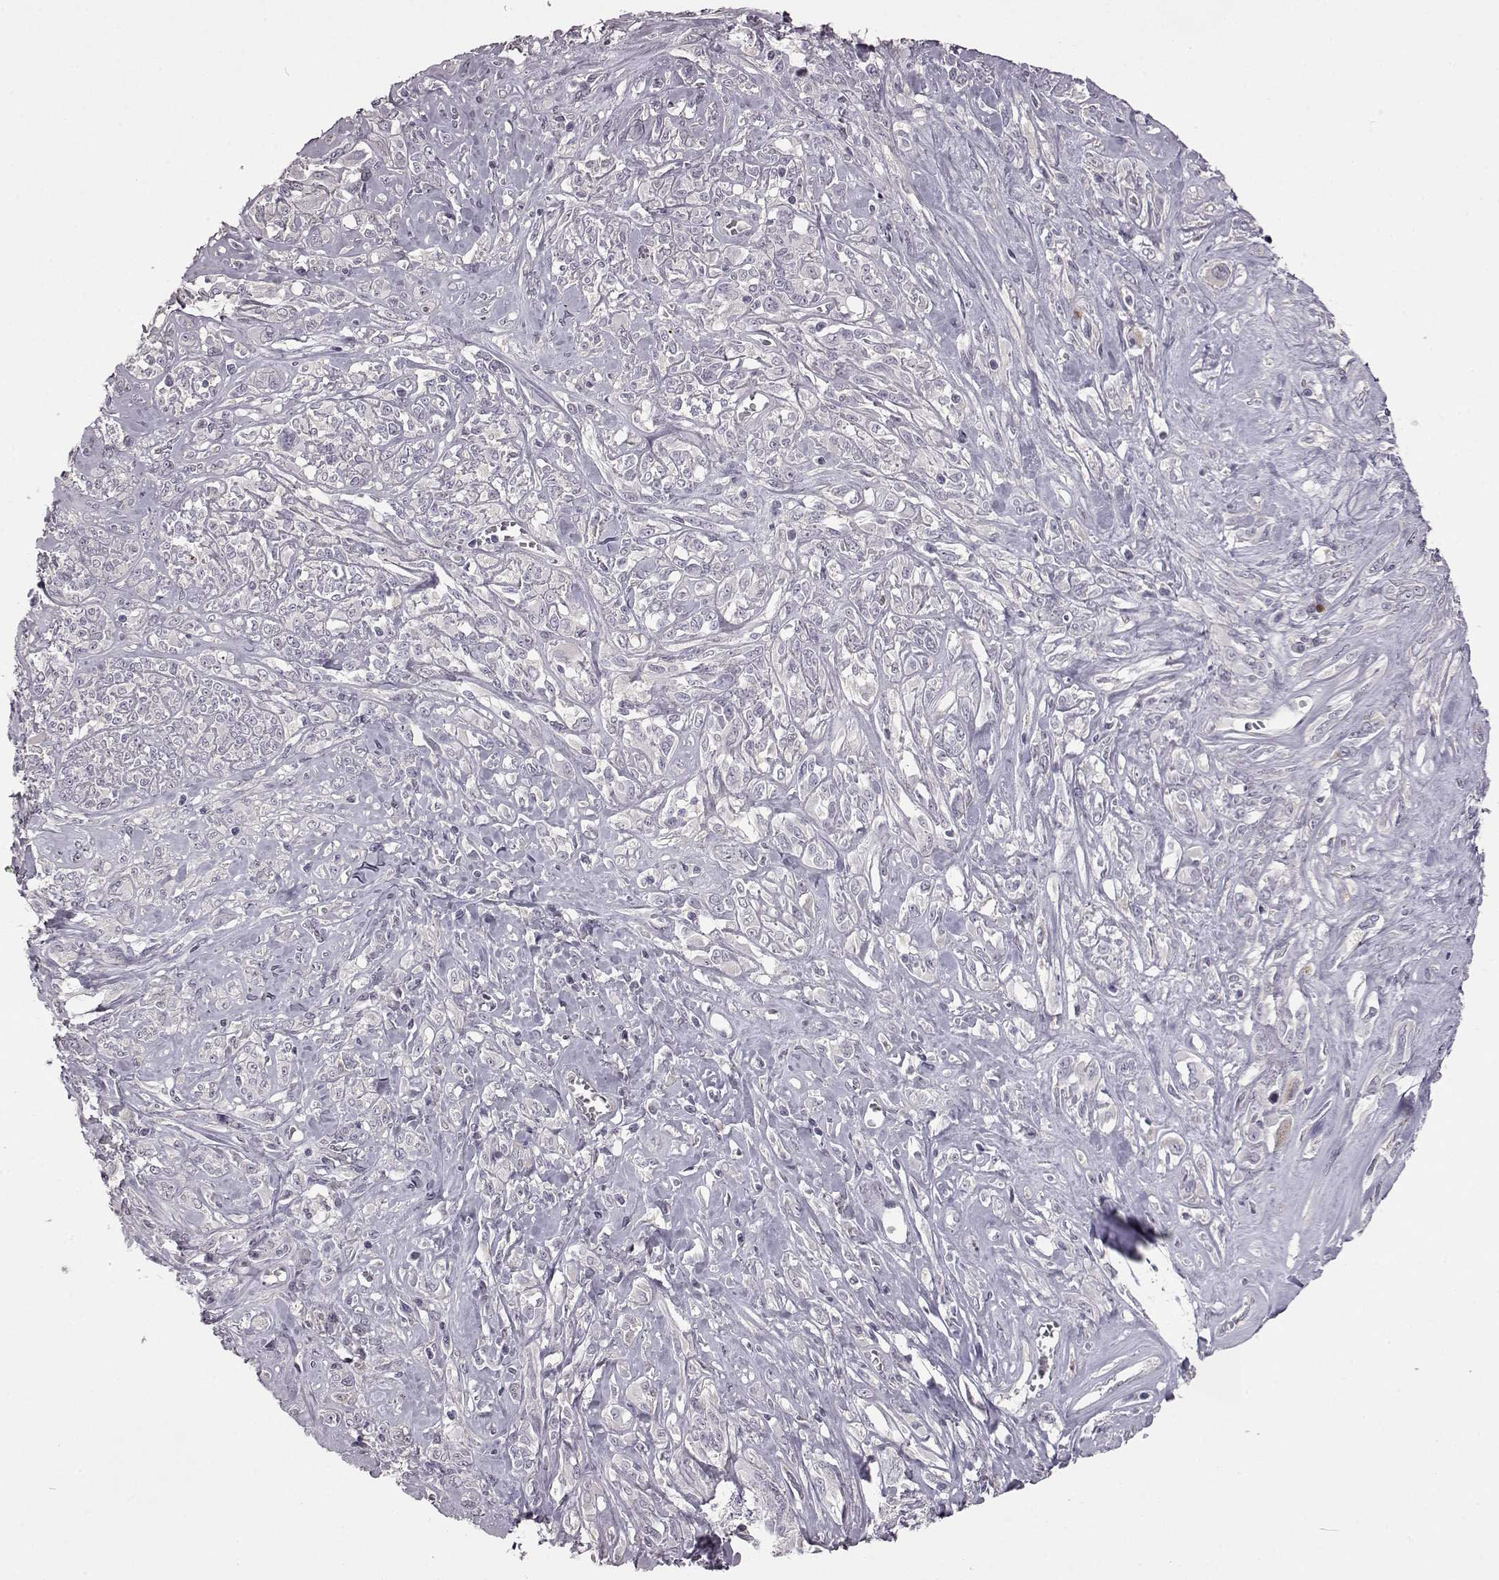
{"staining": {"intensity": "negative", "quantity": "none", "location": "none"}, "tissue": "melanoma", "cell_type": "Tumor cells", "image_type": "cancer", "snomed": [{"axis": "morphology", "description": "Malignant melanoma, NOS"}, {"axis": "topography", "description": "Skin"}], "caption": "A high-resolution micrograph shows IHC staining of malignant melanoma, which shows no significant positivity in tumor cells. Nuclei are stained in blue.", "gene": "GAL", "patient": {"sex": "female", "age": 91}}